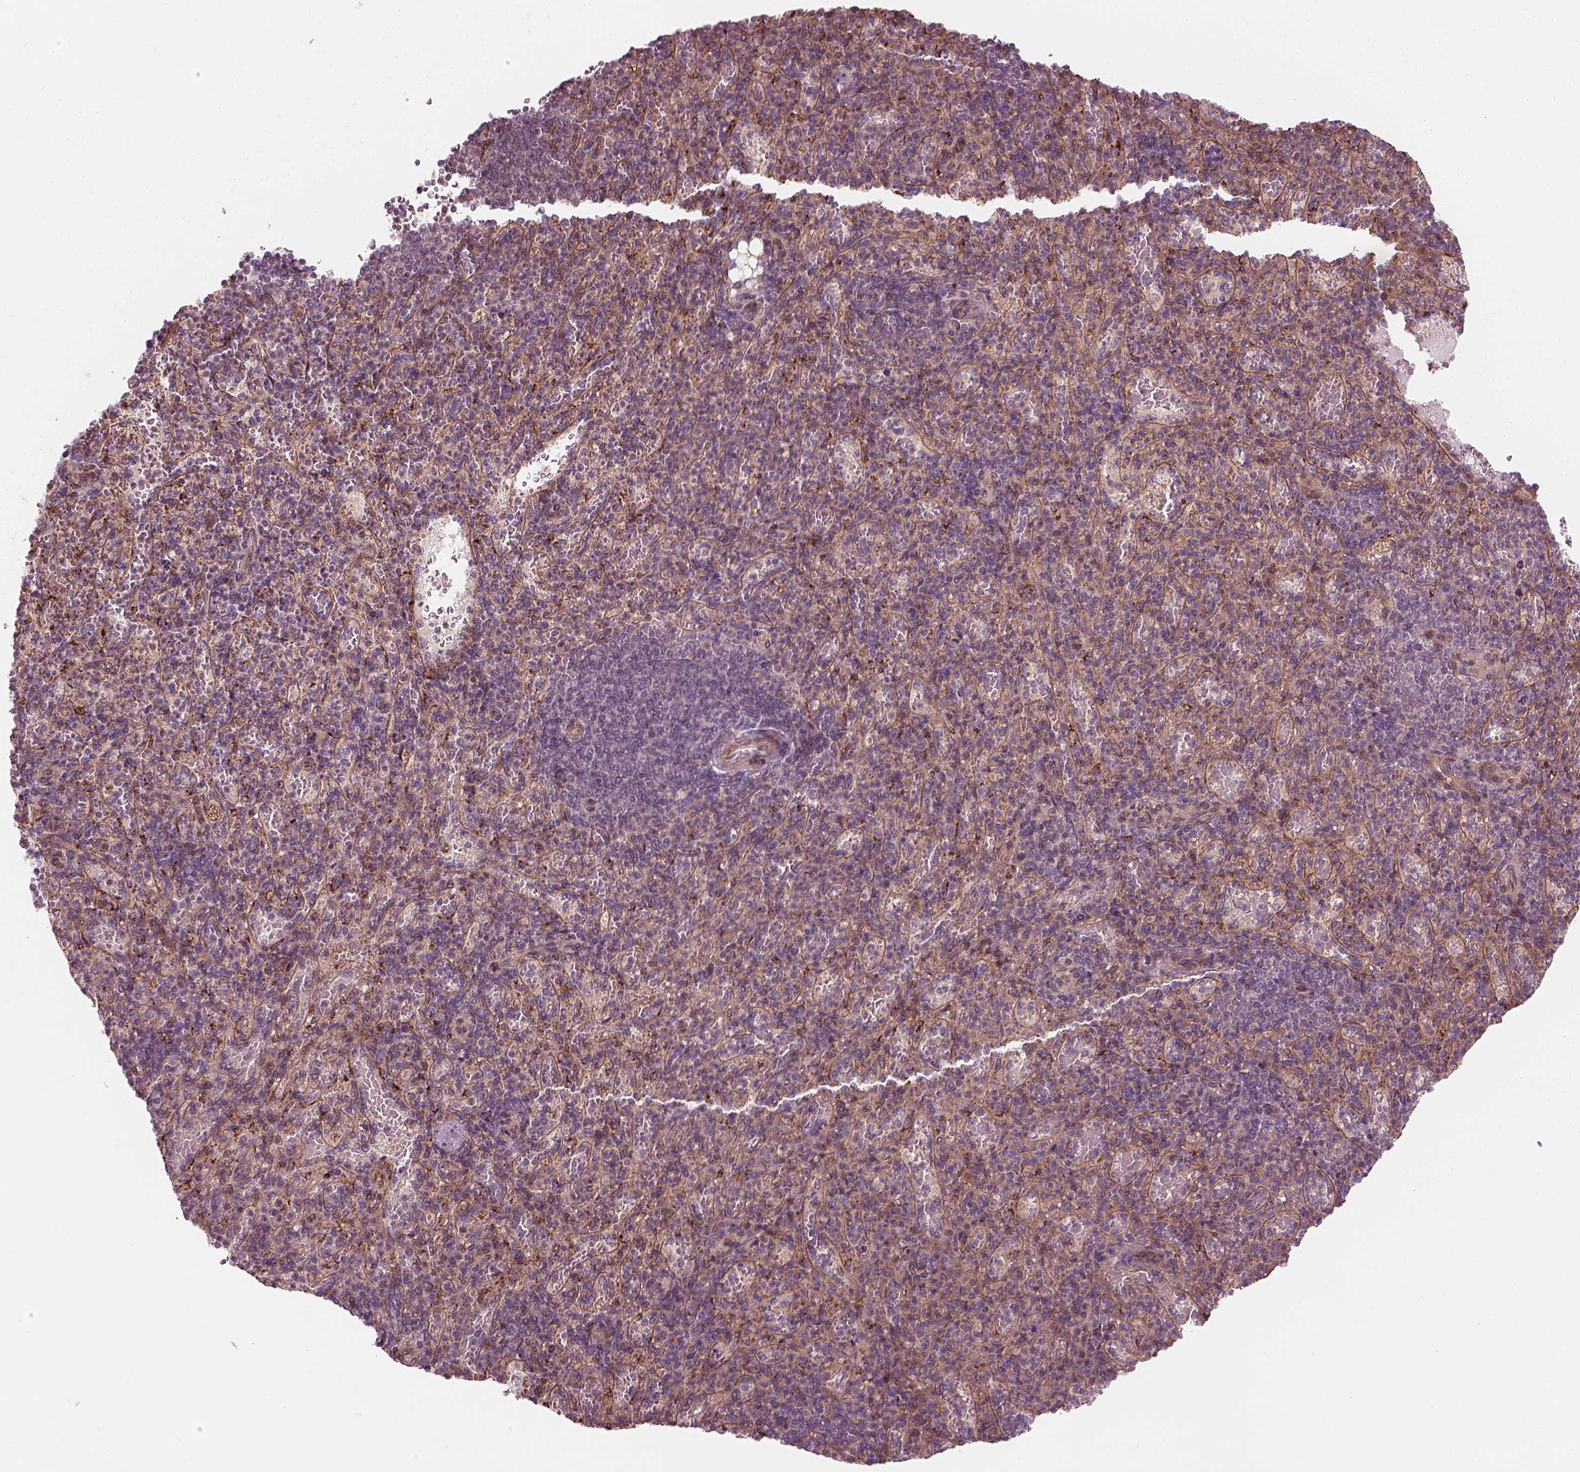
{"staining": {"intensity": "negative", "quantity": "none", "location": "none"}, "tissue": "spleen", "cell_type": "Cells in red pulp", "image_type": "normal", "snomed": [{"axis": "morphology", "description": "Normal tissue, NOS"}, {"axis": "topography", "description": "Spleen"}], "caption": "This is an immunohistochemistry (IHC) micrograph of benign spleen. There is no expression in cells in red pulp.", "gene": "DNASE1L1", "patient": {"sex": "female", "age": 74}}